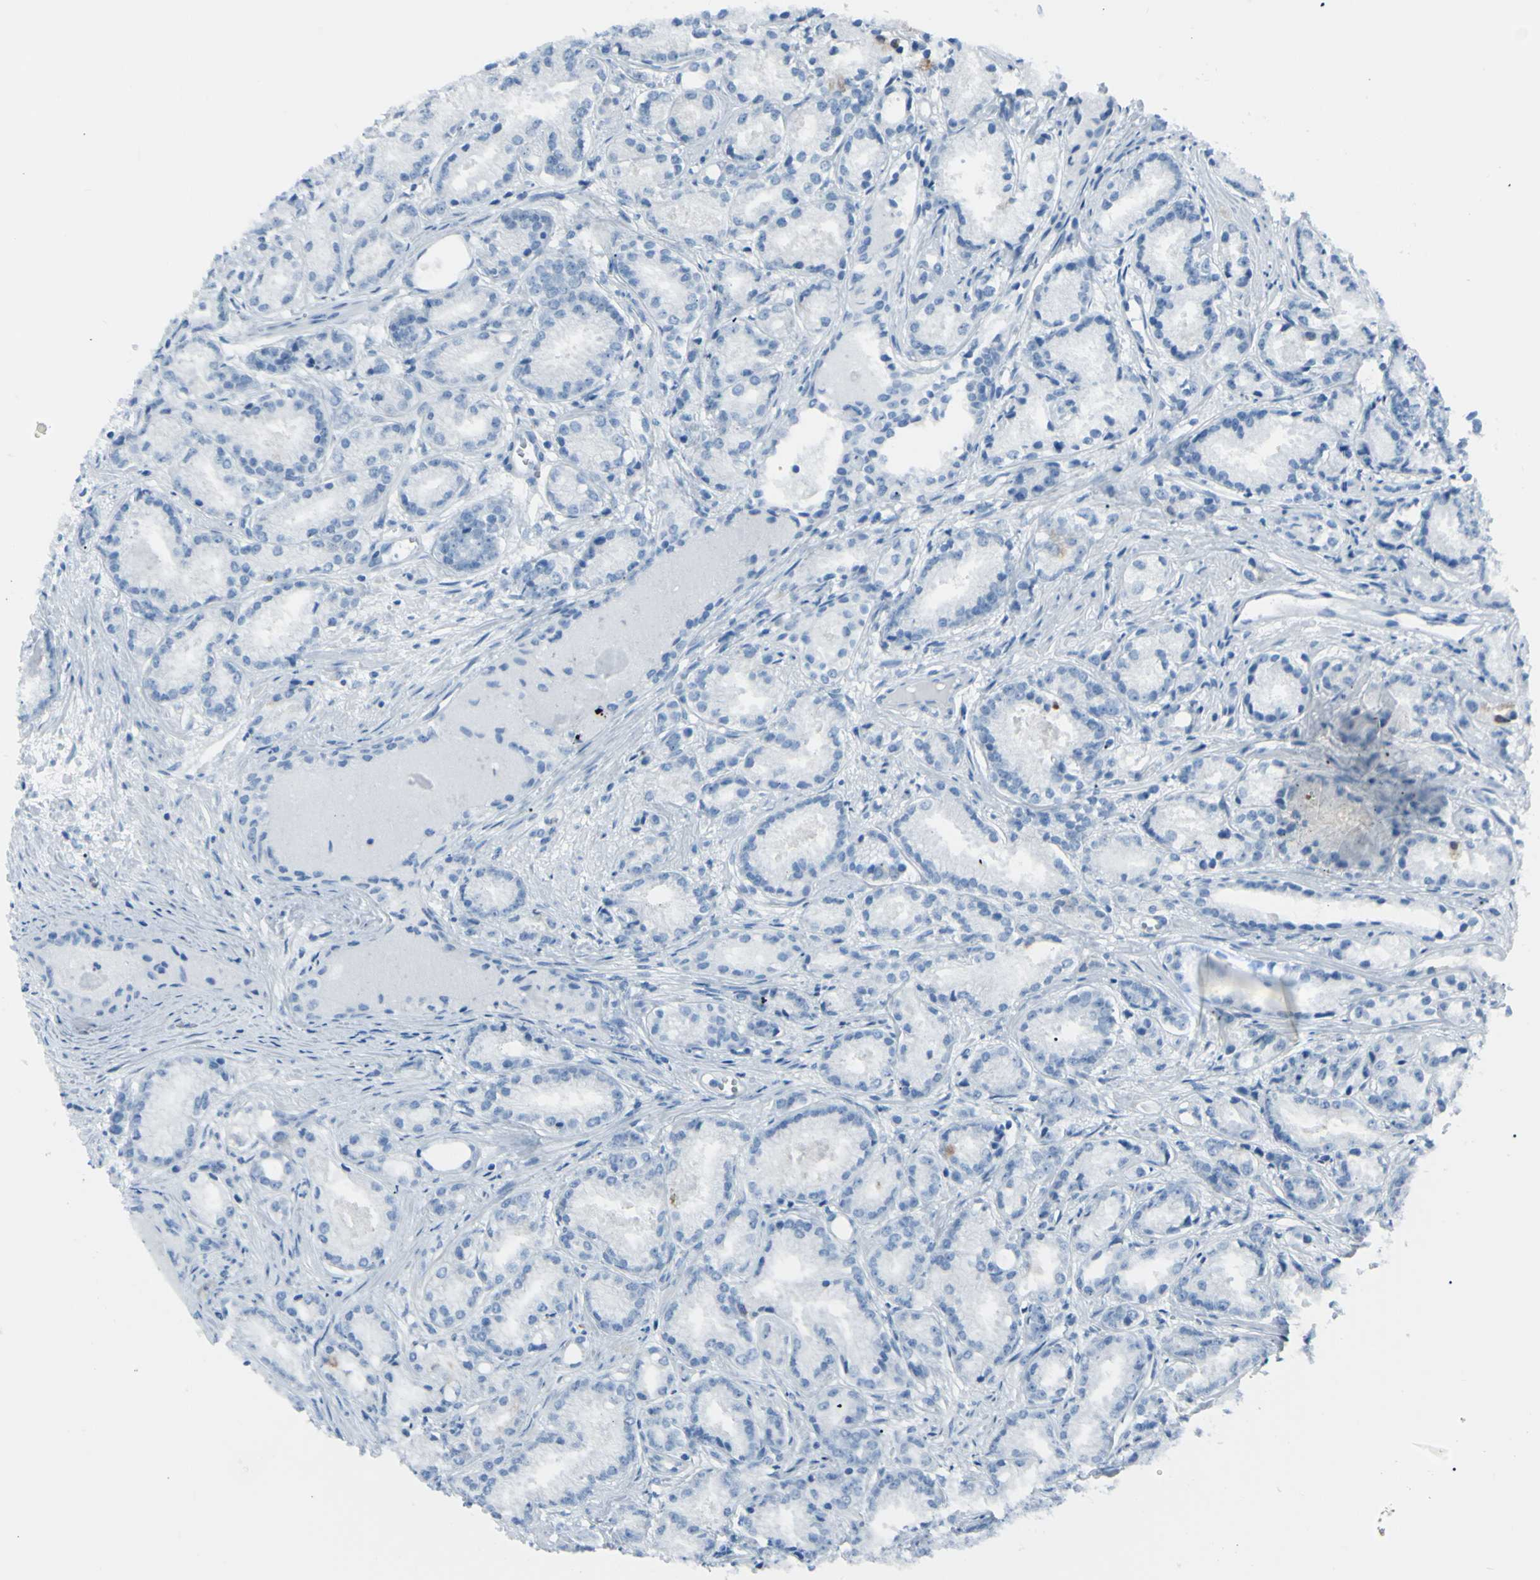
{"staining": {"intensity": "negative", "quantity": "none", "location": "none"}, "tissue": "prostate cancer", "cell_type": "Tumor cells", "image_type": "cancer", "snomed": [{"axis": "morphology", "description": "Adenocarcinoma, Low grade"}, {"axis": "topography", "description": "Prostate"}], "caption": "This image is of prostate cancer (low-grade adenocarcinoma) stained with IHC to label a protein in brown with the nuclei are counter-stained blue. There is no staining in tumor cells.", "gene": "TFPI2", "patient": {"sex": "male", "age": 72}}